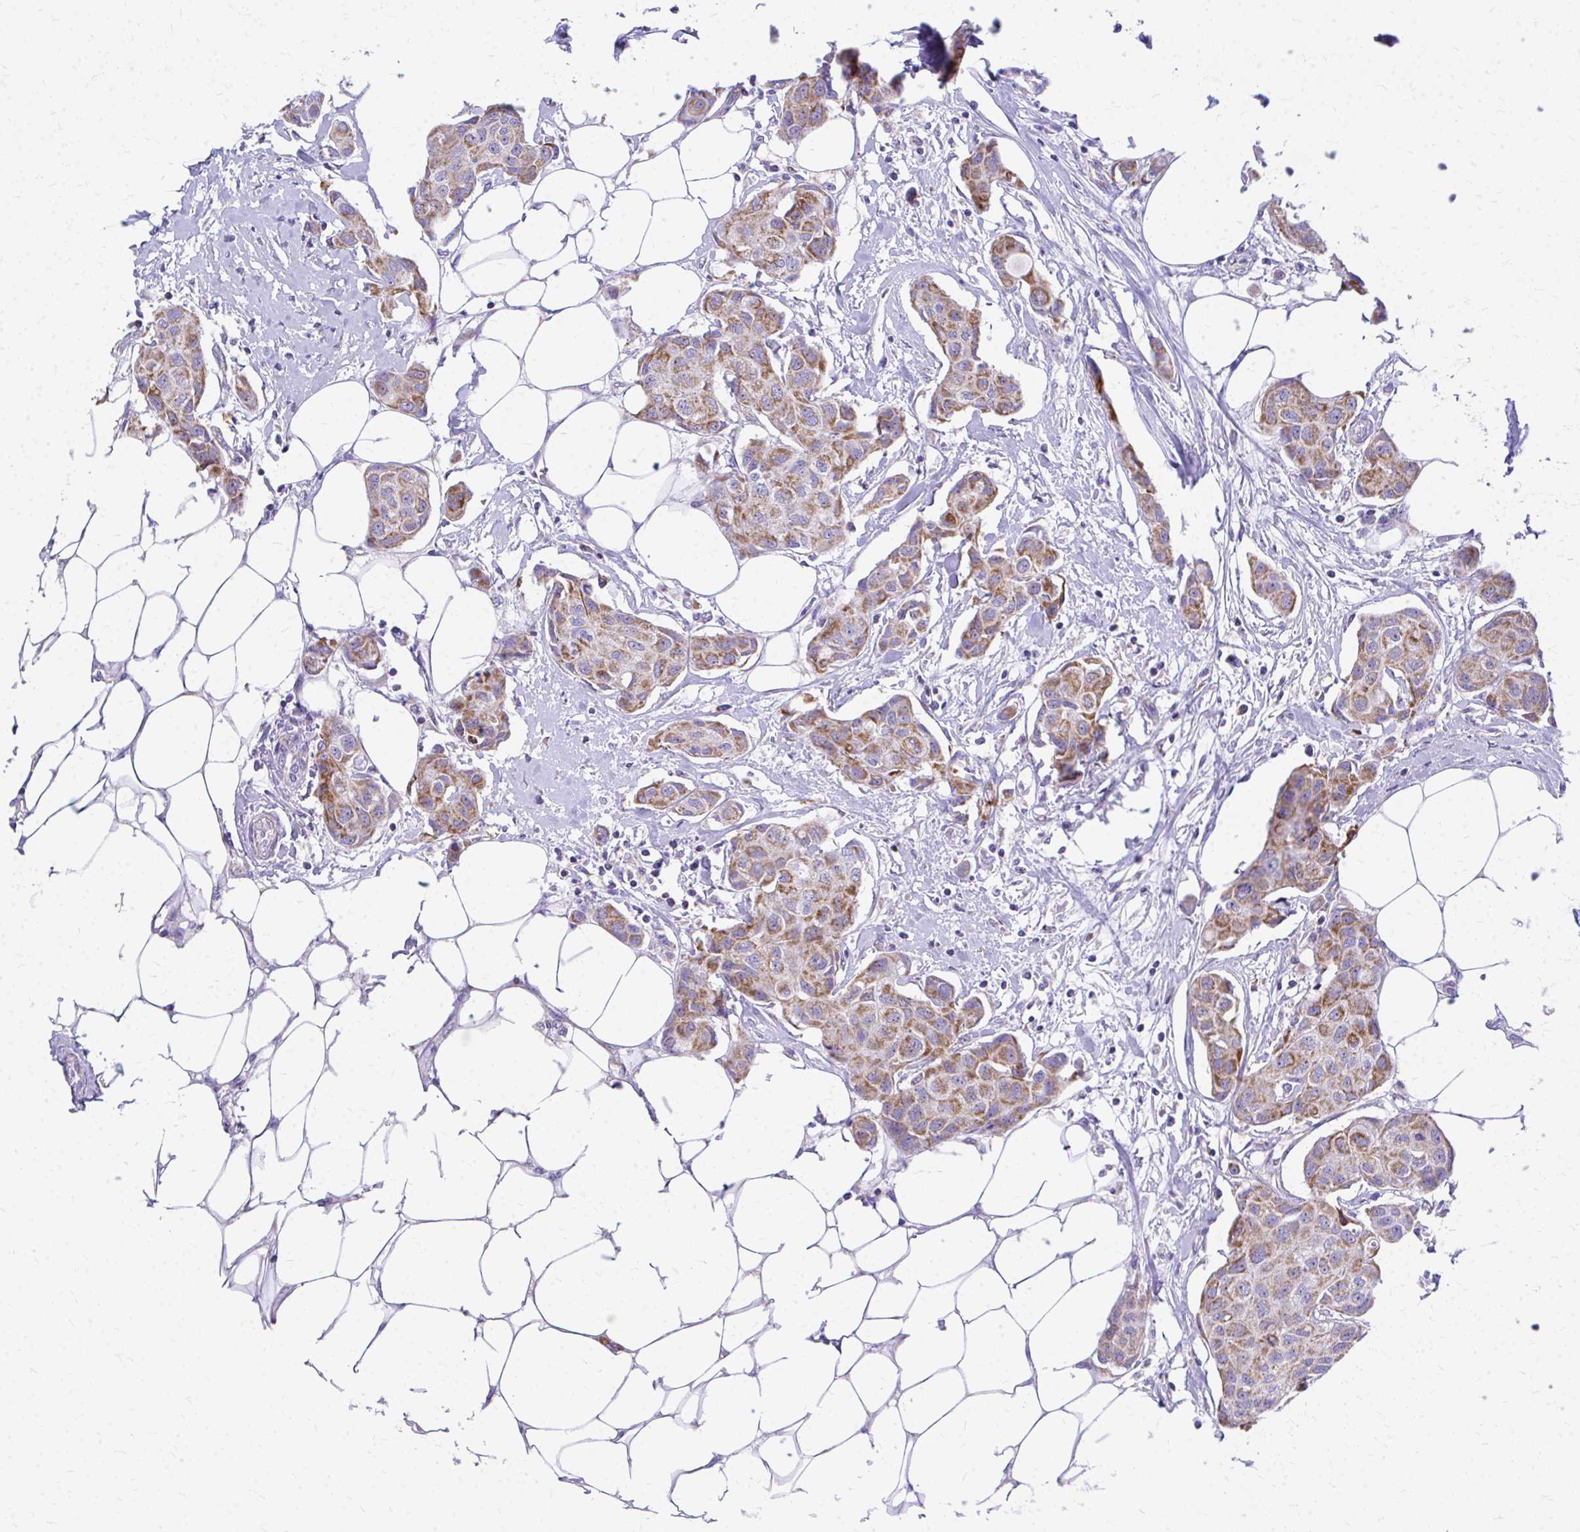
{"staining": {"intensity": "moderate", "quantity": ">75%", "location": "cytoplasmic/membranous"}, "tissue": "breast cancer", "cell_type": "Tumor cells", "image_type": "cancer", "snomed": [{"axis": "morphology", "description": "Duct carcinoma"}, {"axis": "topography", "description": "Breast"}, {"axis": "topography", "description": "Lymph node"}], "caption": "DAB immunohistochemical staining of human intraductal carcinoma (breast) shows moderate cytoplasmic/membranous protein staining in approximately >75% of tumor cells.", "gene": "MRPL19", "patient": {"sex": "female", "age": 80}}